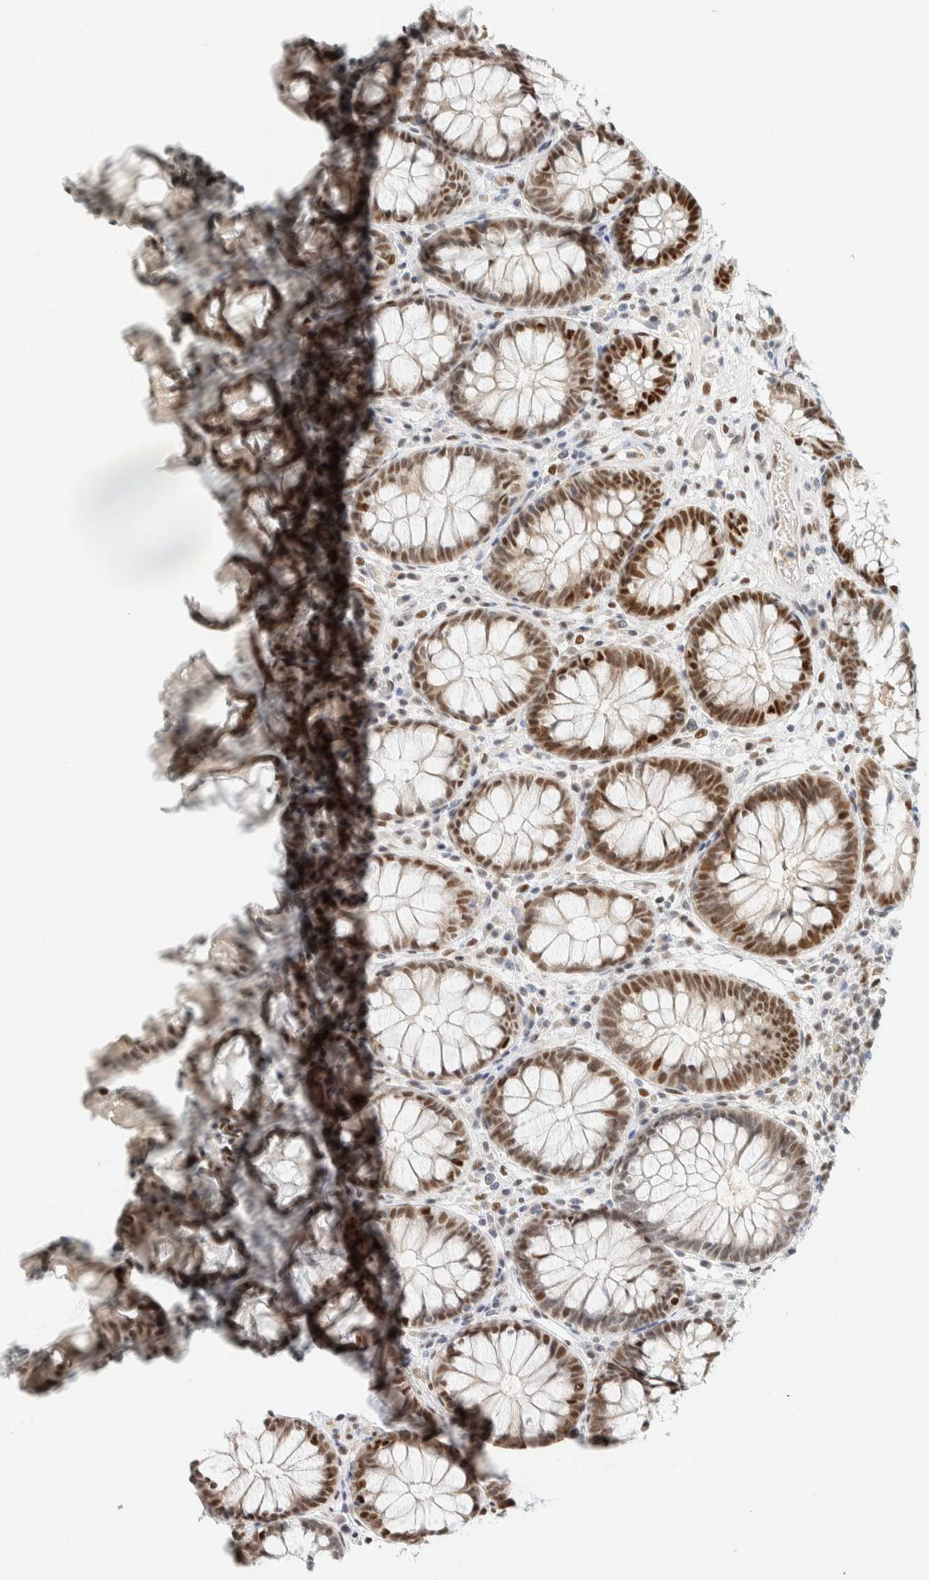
{"staining": {"intensity": "strong", "quantity": ">75%", "location": "nuclear"}, "tissue": "rectum", "cell_type": "Glandular cells", "image_type": "normal", "snomed": [{"axis": "morphology", "description": "Normal tissue, NOS"}, {"axis": "topography", "description": "Rectum"}], "caption": "The micrograph displays immunohistochemical staining of normal rectum. There is strong nuclear expression is appreciated in approximately >75% of glandular cells. (brown staining indicates protein expression, while blue staining denotes nuclei).", "gene": "ZNF683", "patient": {"sex": "male", "age": 64}}